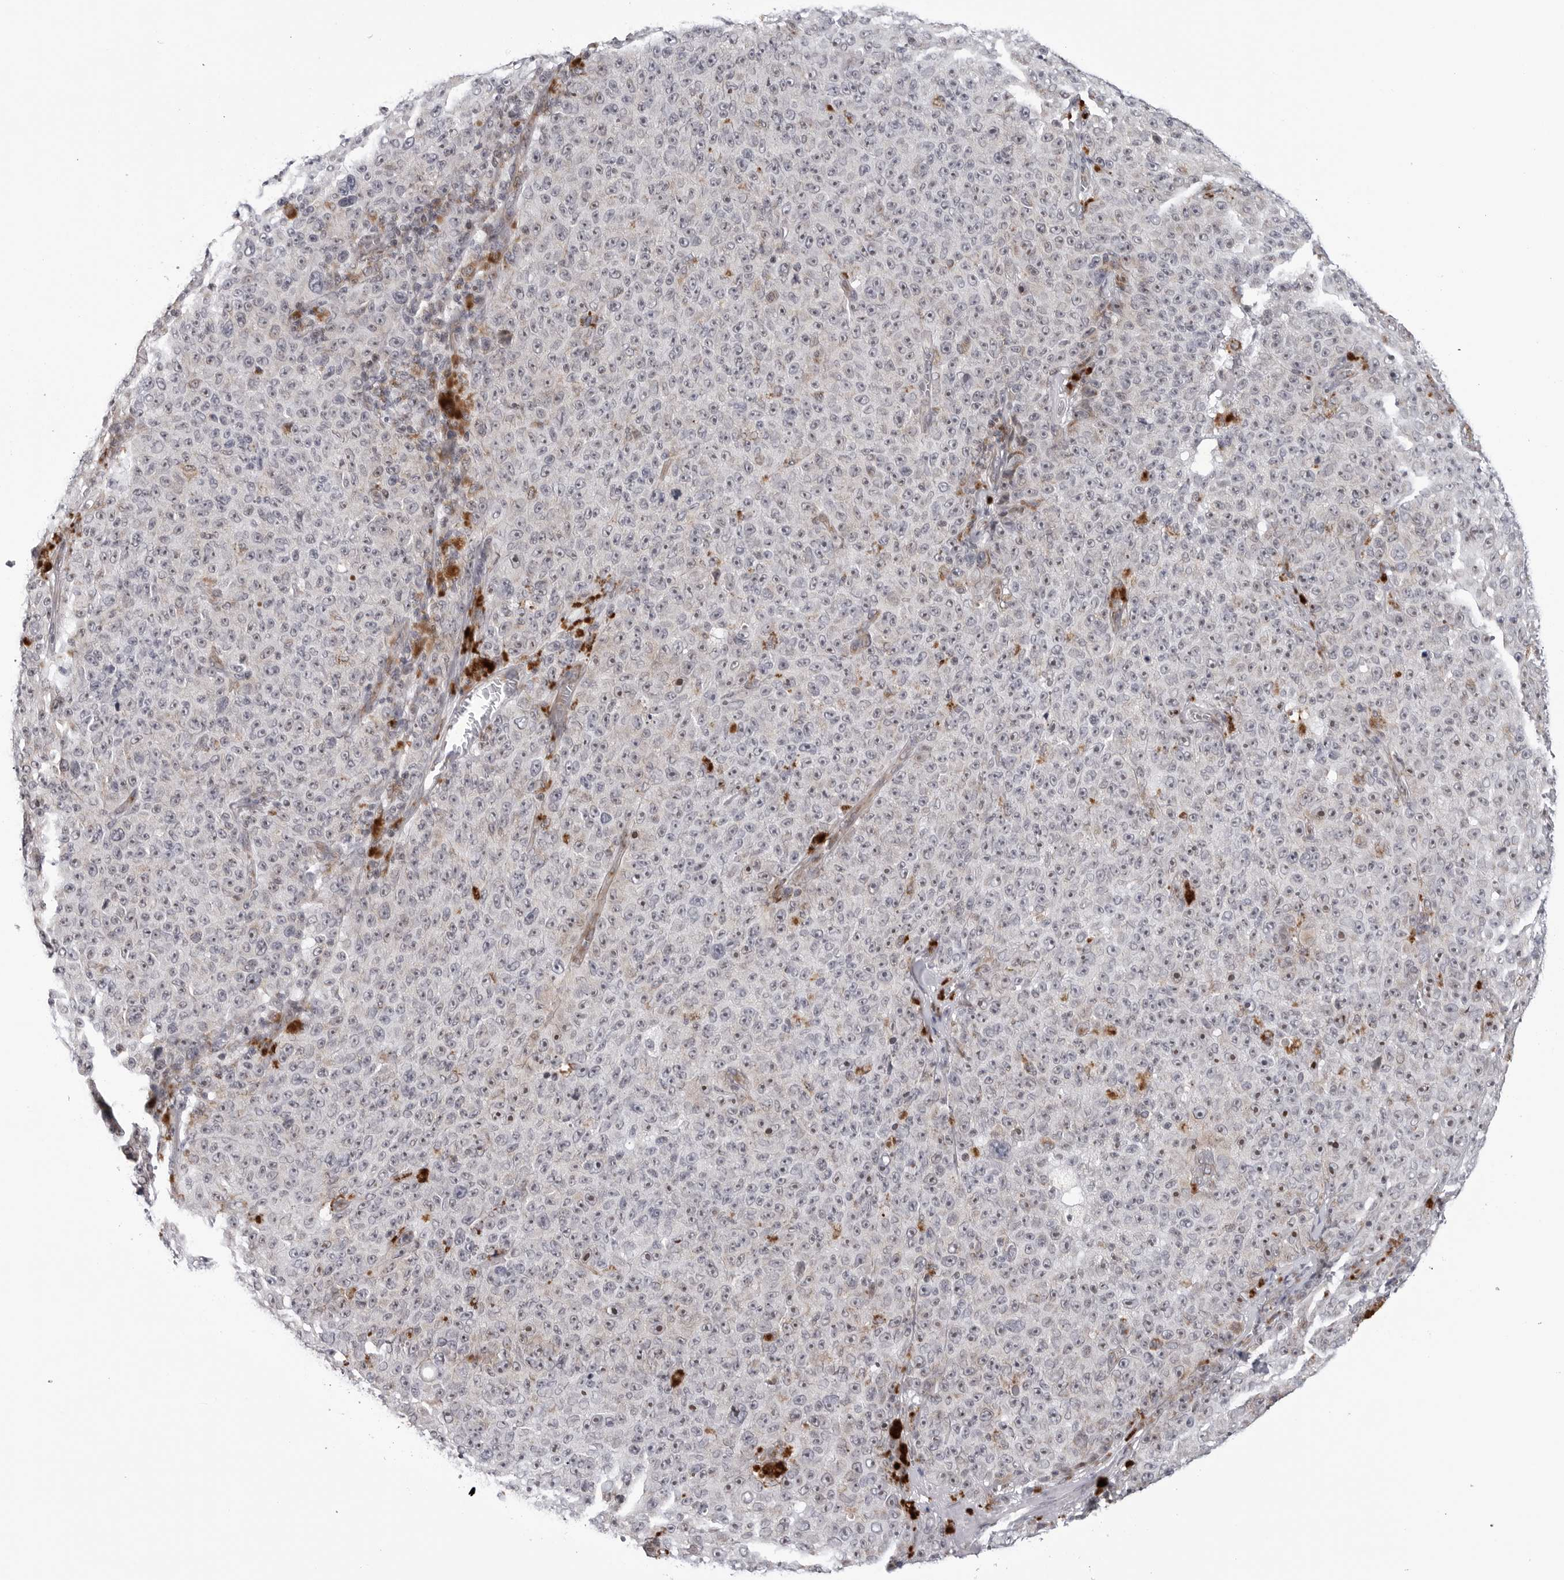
{"staining": {"intensity": "weak", "quantity": "<25%", "location": "cytoplasmic/membranous"}, "tissue": "melanoma", "cell_type": "Tumor cells", "image_type": "cancer", "snomed": [{"axis": "morphology", "description": "Malignant melanoma, NOS"}, {"axis": "topography", "description": "Skin"}], "caption": "Immunohistochemical staining of melanoma reveals no significant positivity in tumor cells.", "gene": "CDK20", "patient": {"sex": "female", "age": 82}}